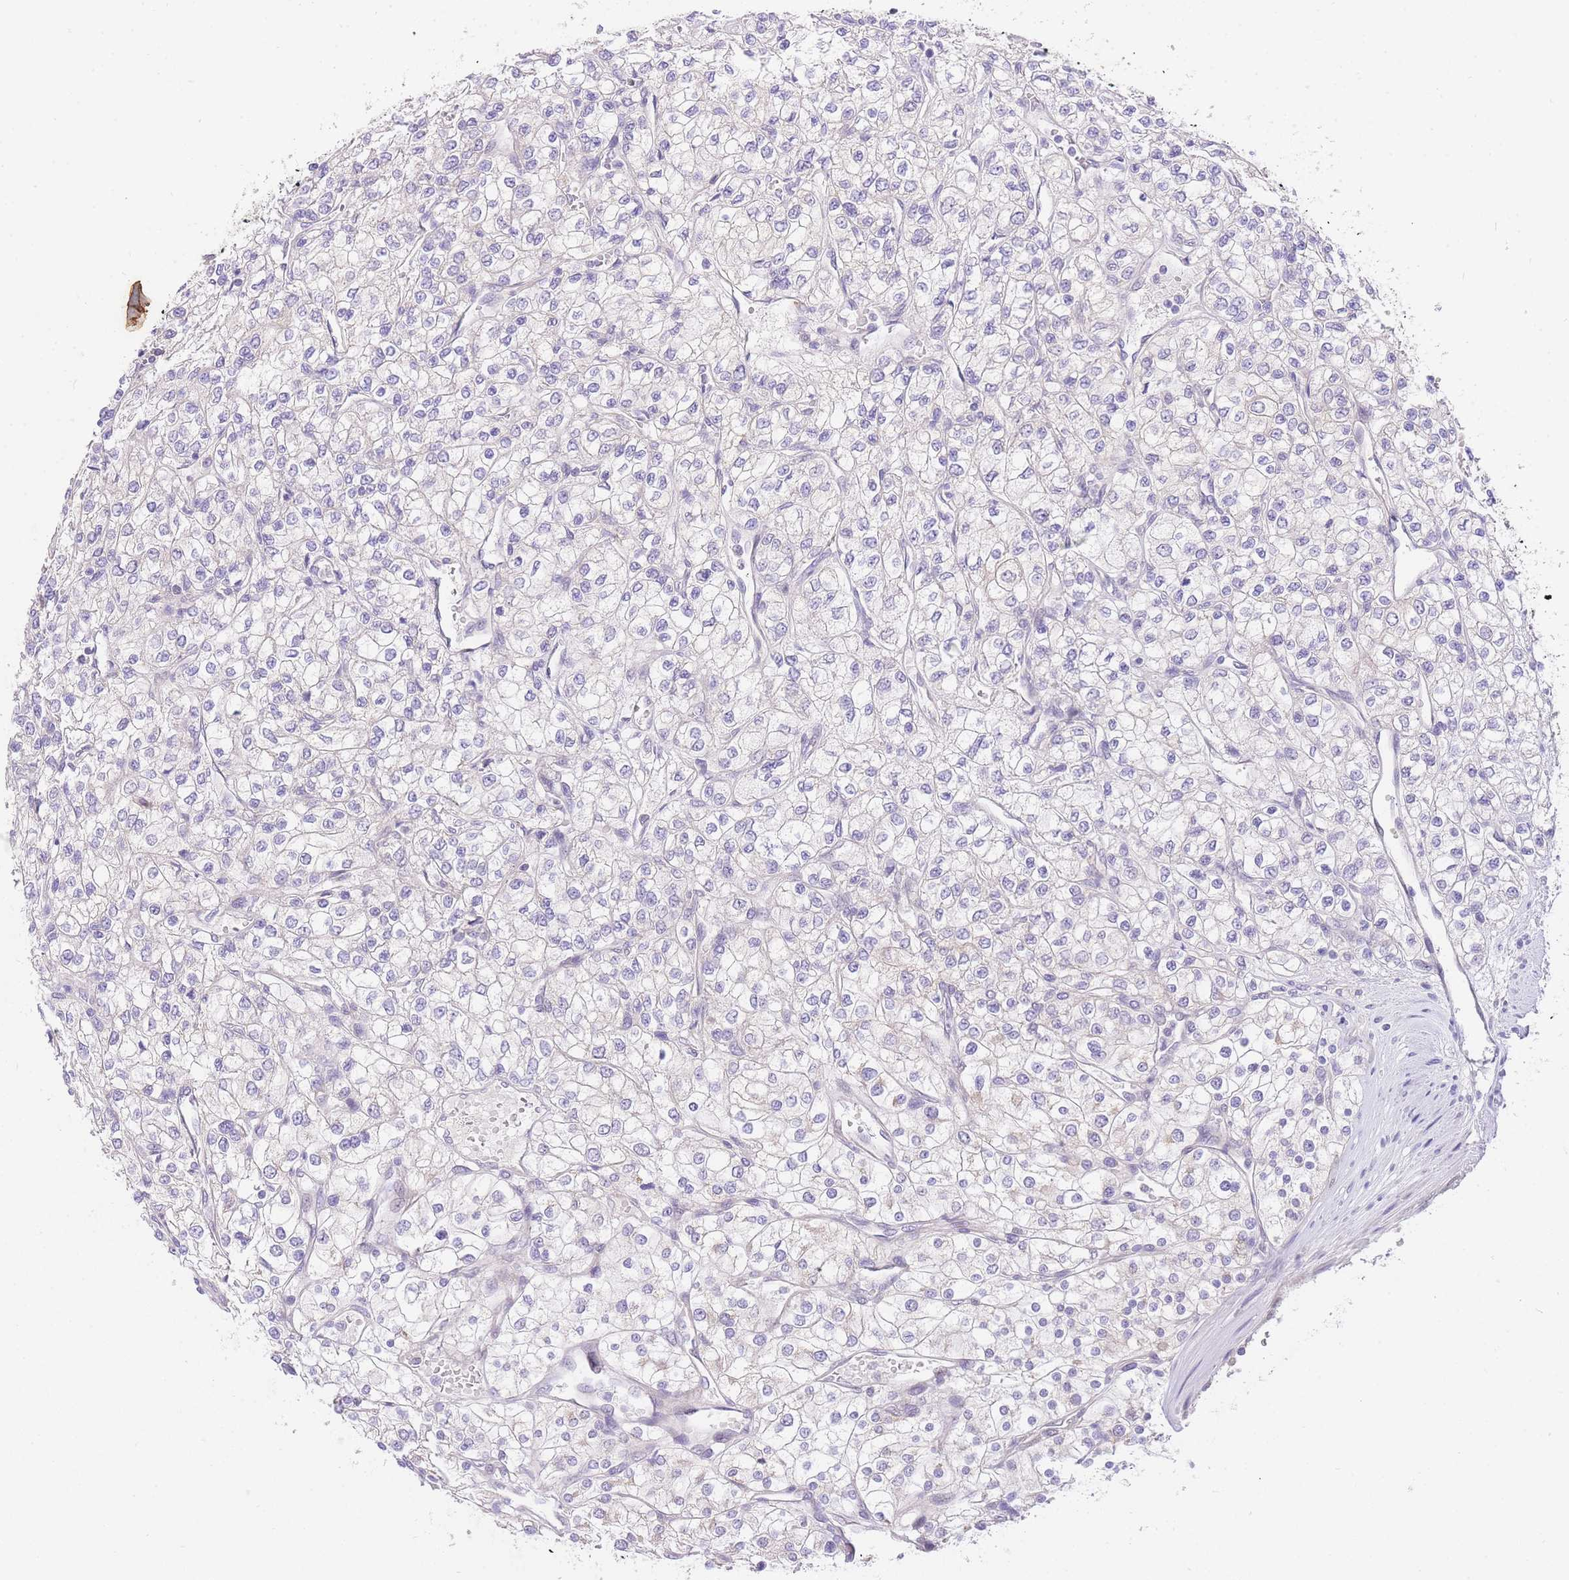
{"staining": {"intensity": "negative", "quantity": "none", "location": "none"}, "tissue": "renal cancer", "cell_type": "Tumor cells", "image_type": "cancer", "snomed": [{"axis": "morphology", "description": "Adenocarcinoma, NOS"}, {"axis": "topography", "description": "Kidney"}], "caption": "The image reveals no significant expression in tumor cells of renal cancer (adenocarcinoma).", "gene": "UBXN7", "patient": {"sex": "male", "age": 80}}